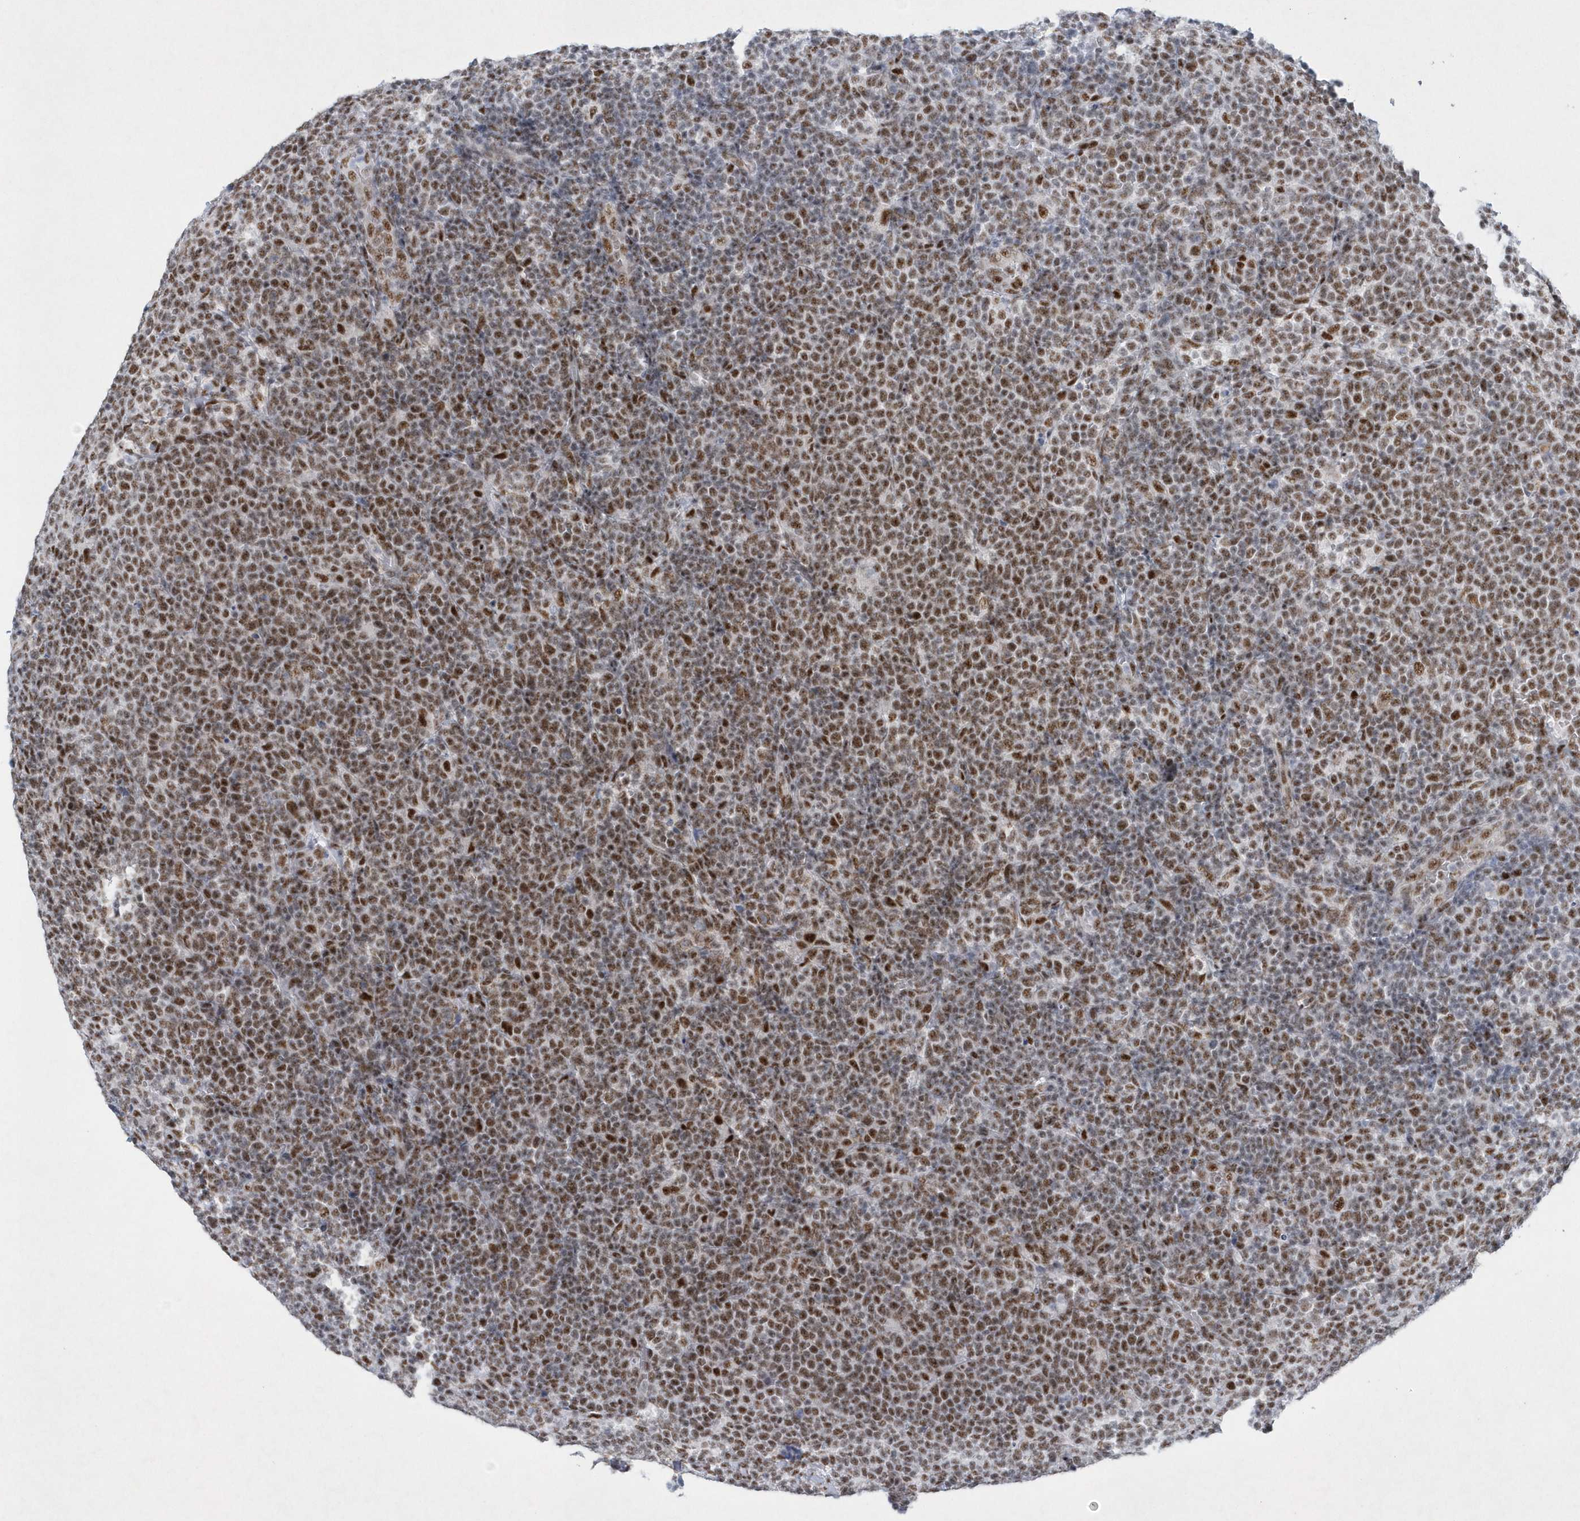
{"staining": {"intensity": "moderate", "quantity": ">75%", "location": "nuclear"}, "tissue": "lymphoma", "cell_type": "Tumor cells", "image_type": "cancer", "snomed": [{"axis": "morphology", "description": "Malignant lymphoma, non-Hodgkin's type, High grade"}, {"axis": "topography", "description": "Lymph node"}], "caption": "Lymphoma tissue displays moderate nuclear expression in about >75% of tumor cells, visualized by immunohistochemistry. (DAB (3,3'-diaminobenzidine) IHC, brown staining for protein, blue staining for nuclei).", "gene": "DCLRE1A", "patient": {"sex": "male", "age": 61}}